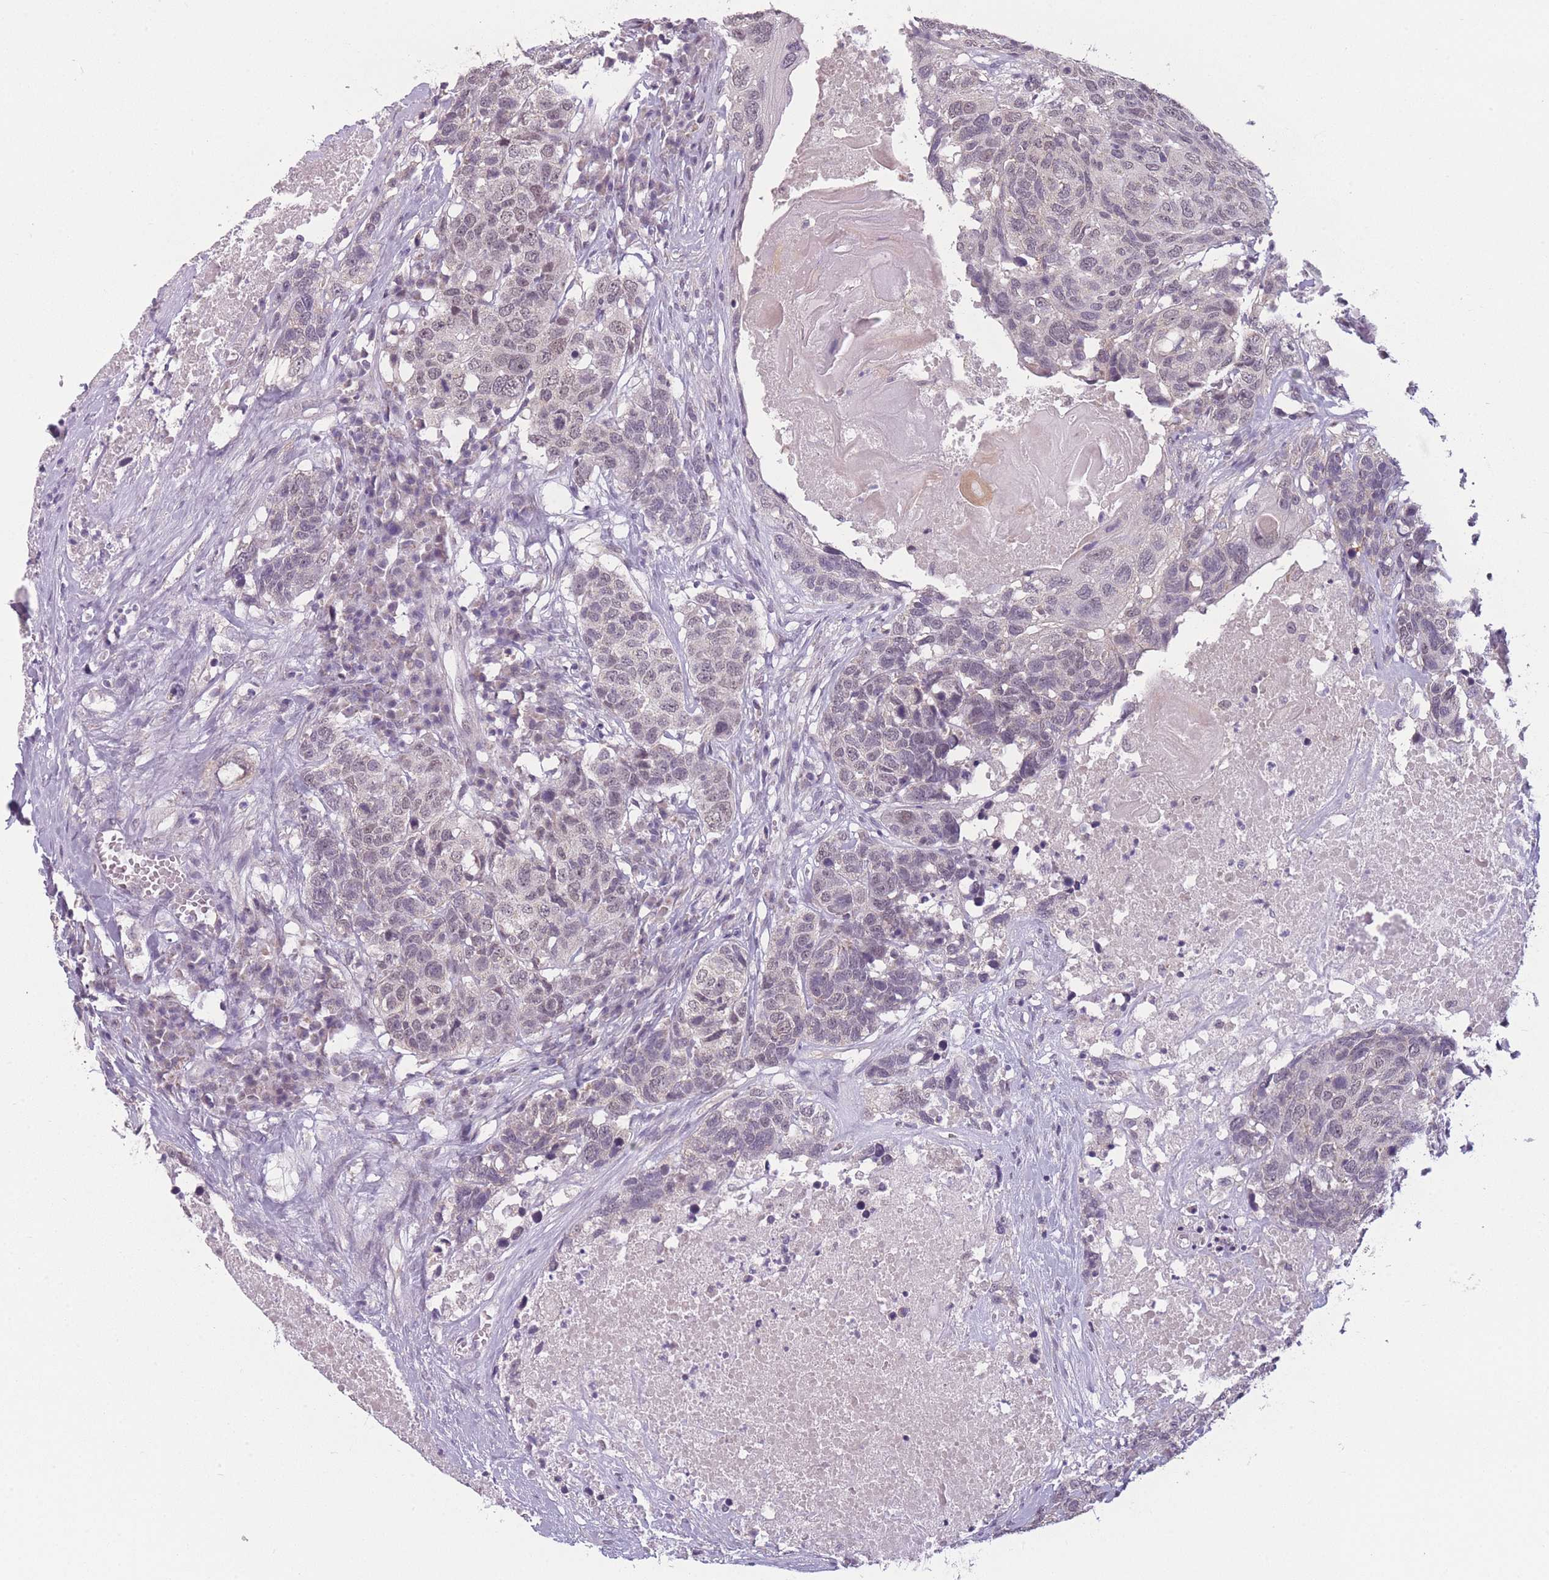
{"staining": {"intensity": "weak", "quantity": "<25%", "location": "nuclear"}, "tissue": "head and neck cancer", "cell_type": "Tumor cells", "image_type": "cancer", "snomed": [{"axis": "morphology", "description": "Squamous cell carcinoma, NOS"}, {"axis": "topography", "description": "Head-Neck"}], "caption": "Tumor cells are negative for protein expression in human squamous cell carcinoma (head and neck).", "gene": "SIN3B", "patient": {"sex": "male", "age": 66}}